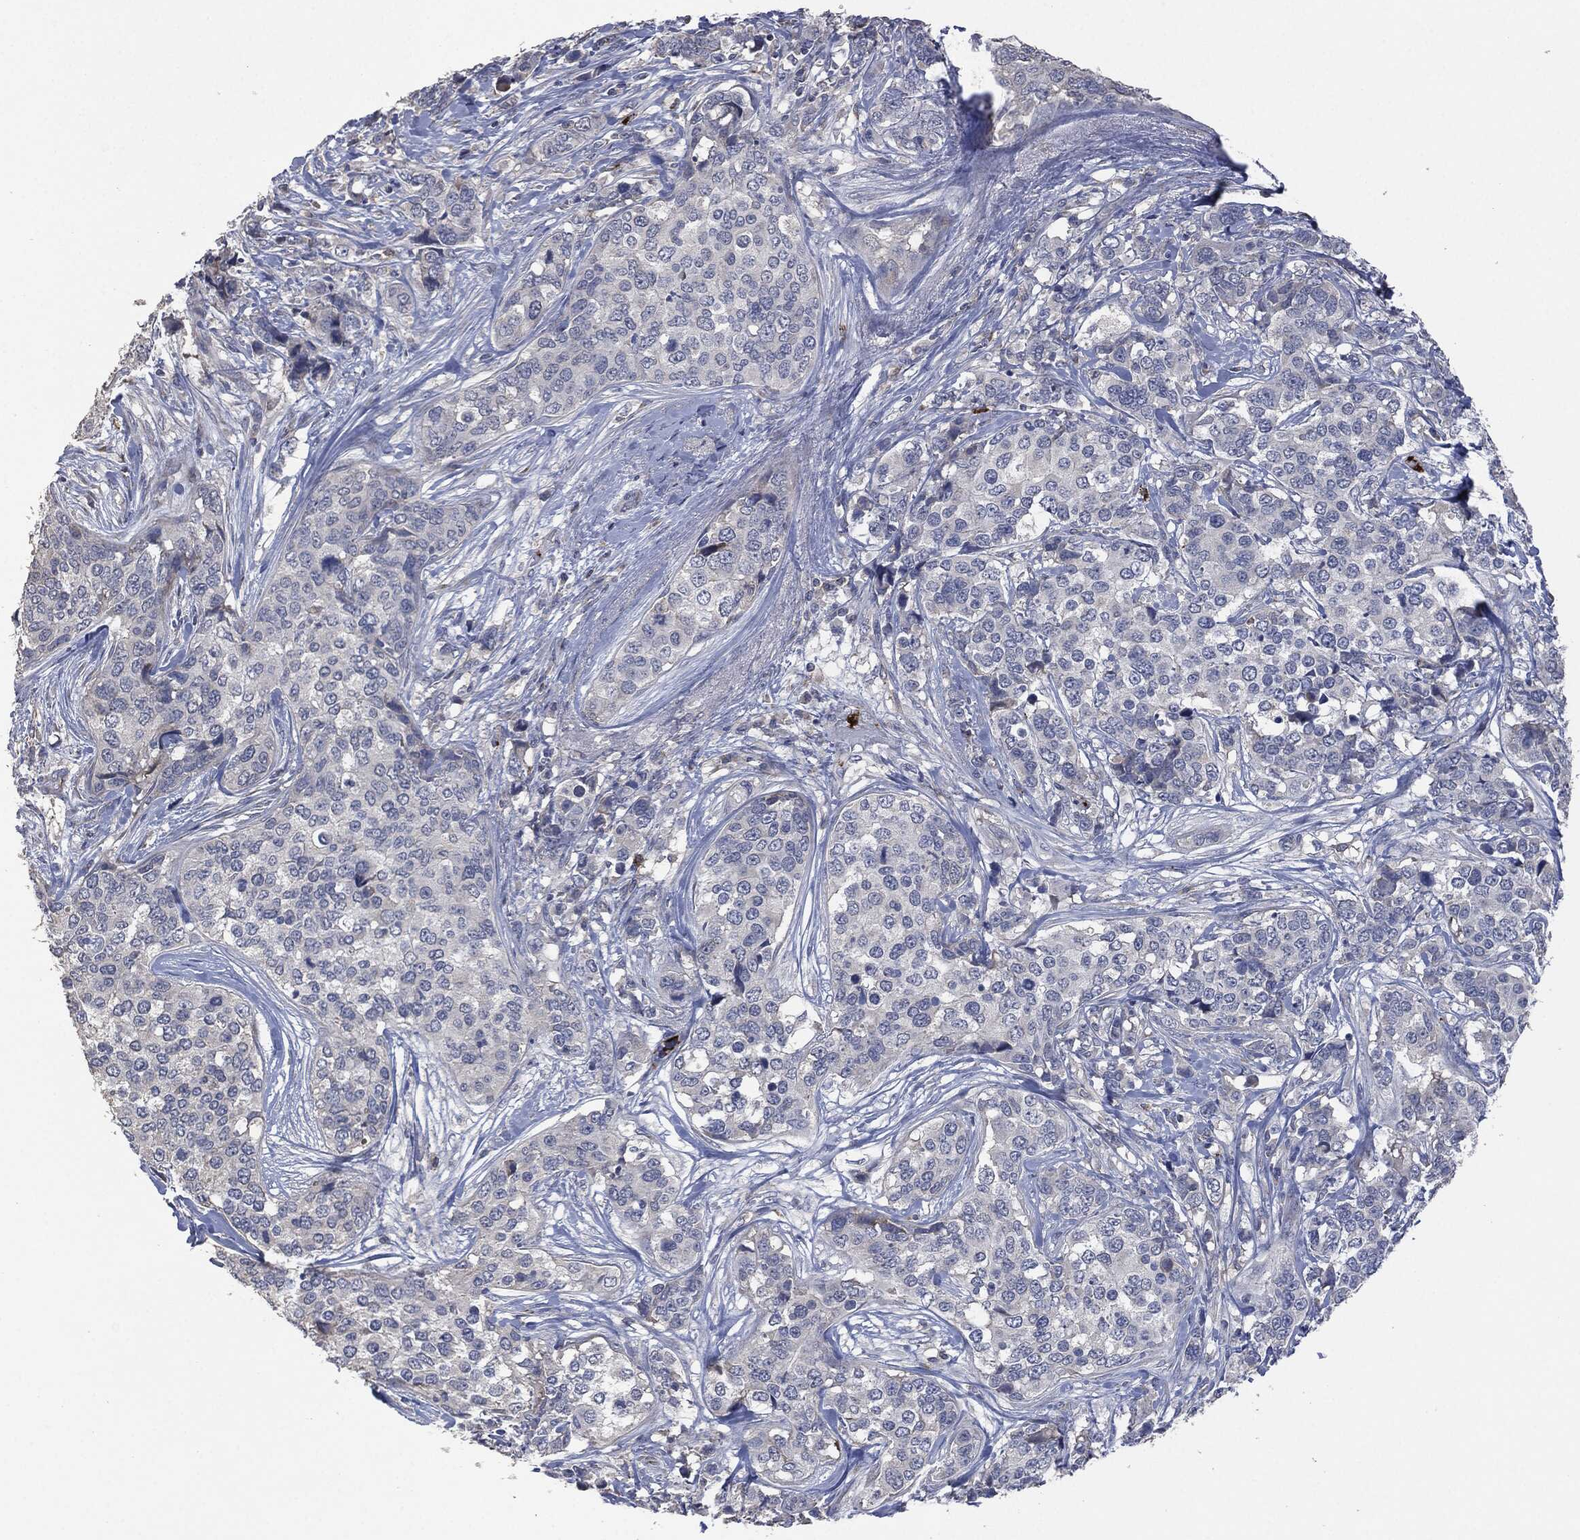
{"staining": {"intensity": "weak", "quantity": "<25%", "location": "cytoplasmic/membranous"}, "tissue": "breast cancer", "cell_type": "Tumor cells", "image_type": "cancer", "snomed": [{"axis": "morphology", "description": "Lobular carcinoma"}, {"axis": "topography", "description": "Breast"}], "caption": "Photomicrograph shows no protein positivity in tumor cells of breast cancer (lobular carcinoma) tissue. (DAB IHC visualized using brightfield microscopy, high magnification).", "gene": "CD33", "patient": {"sex": "female", "age": 59}}